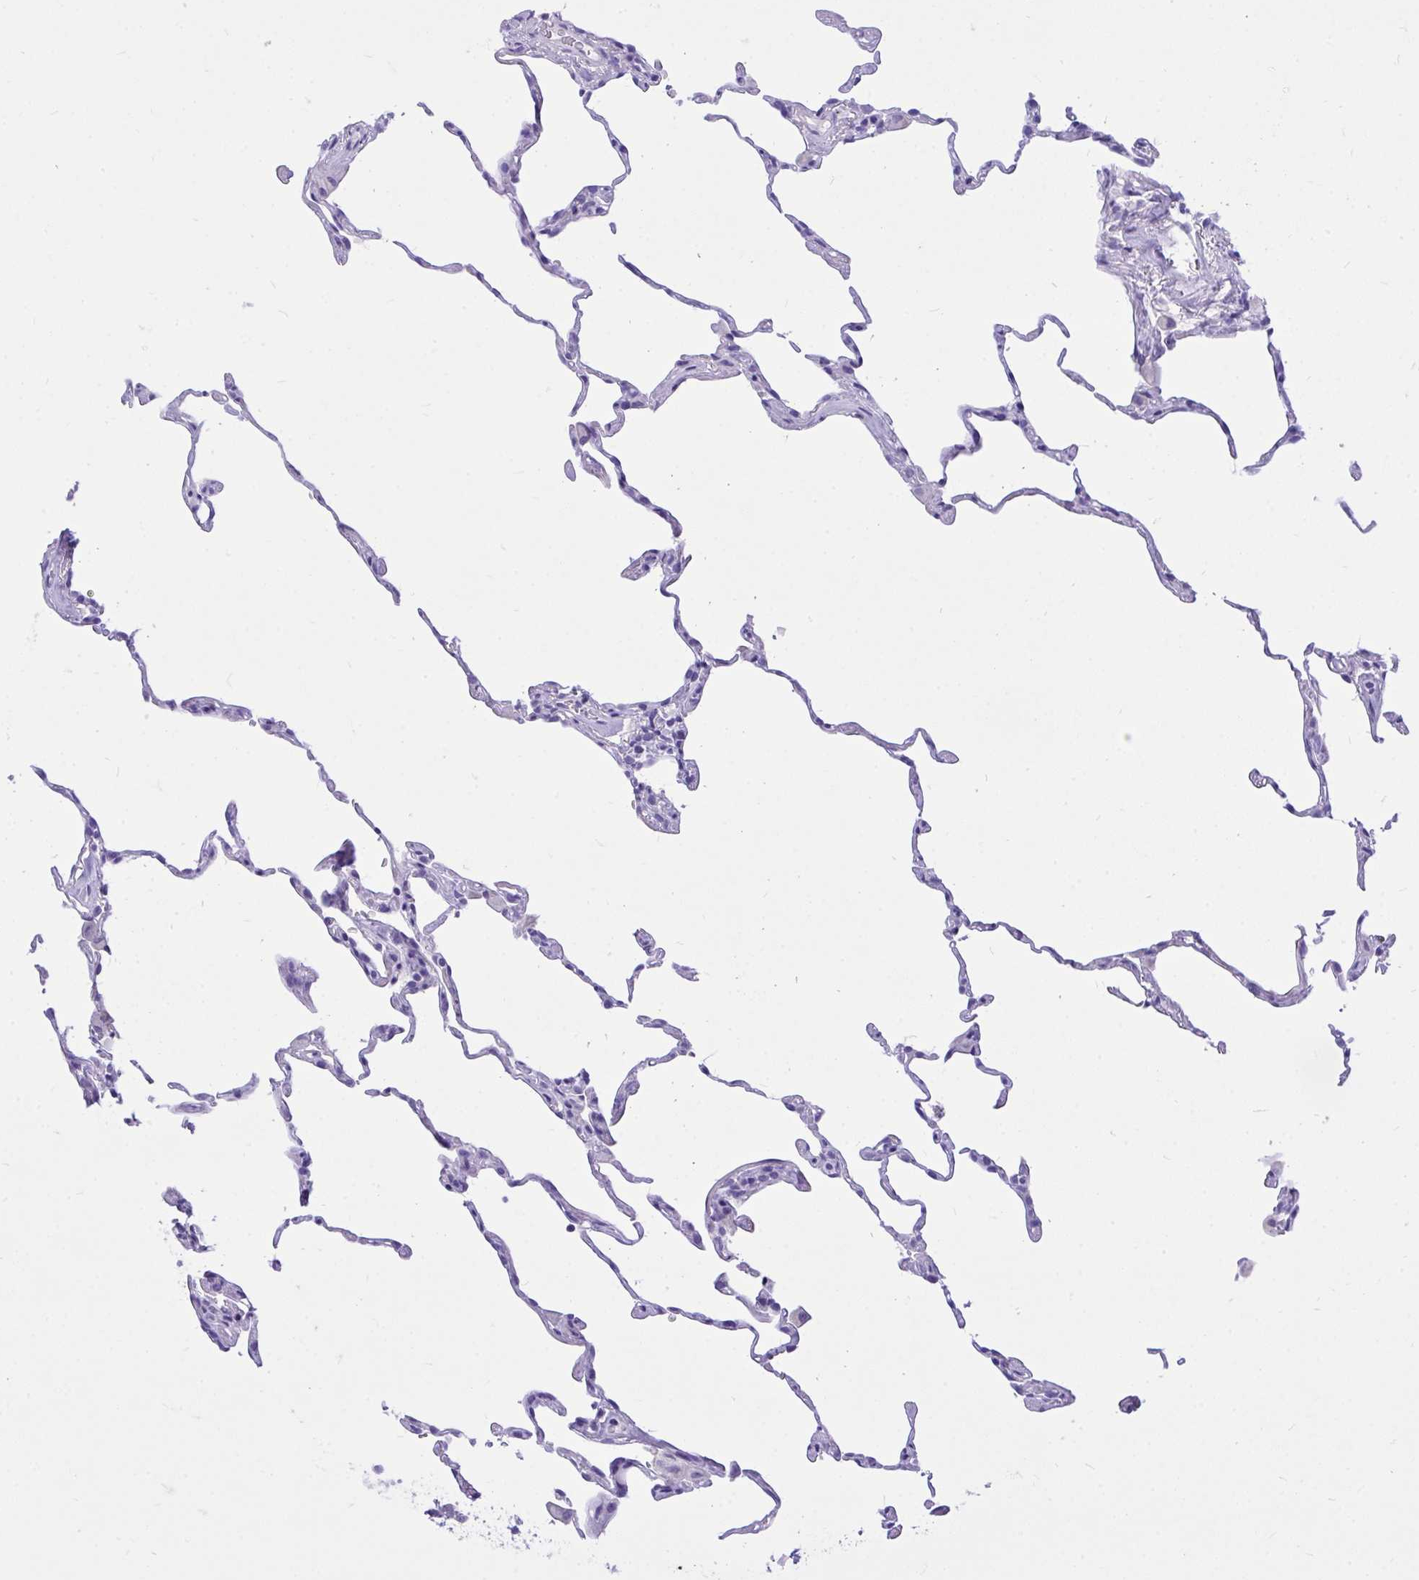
{"staining": {"intensity": "negative", "quantity": "none", "location": "none"}, "tissue": "lung", "cell_type": "Alveolar cells", "image_type": "normal", "snomed": [{"axis": "morphology", "description": "Normal tissue, NOS"}, {"axis": "topography", "description": "Lung"}], "caption": "Immunohistochemical staining of benign lung demonstrates no significant staining in alveolar cells.", "gene": "MON1A", "patient": {"sex": "female", "age": 57}}